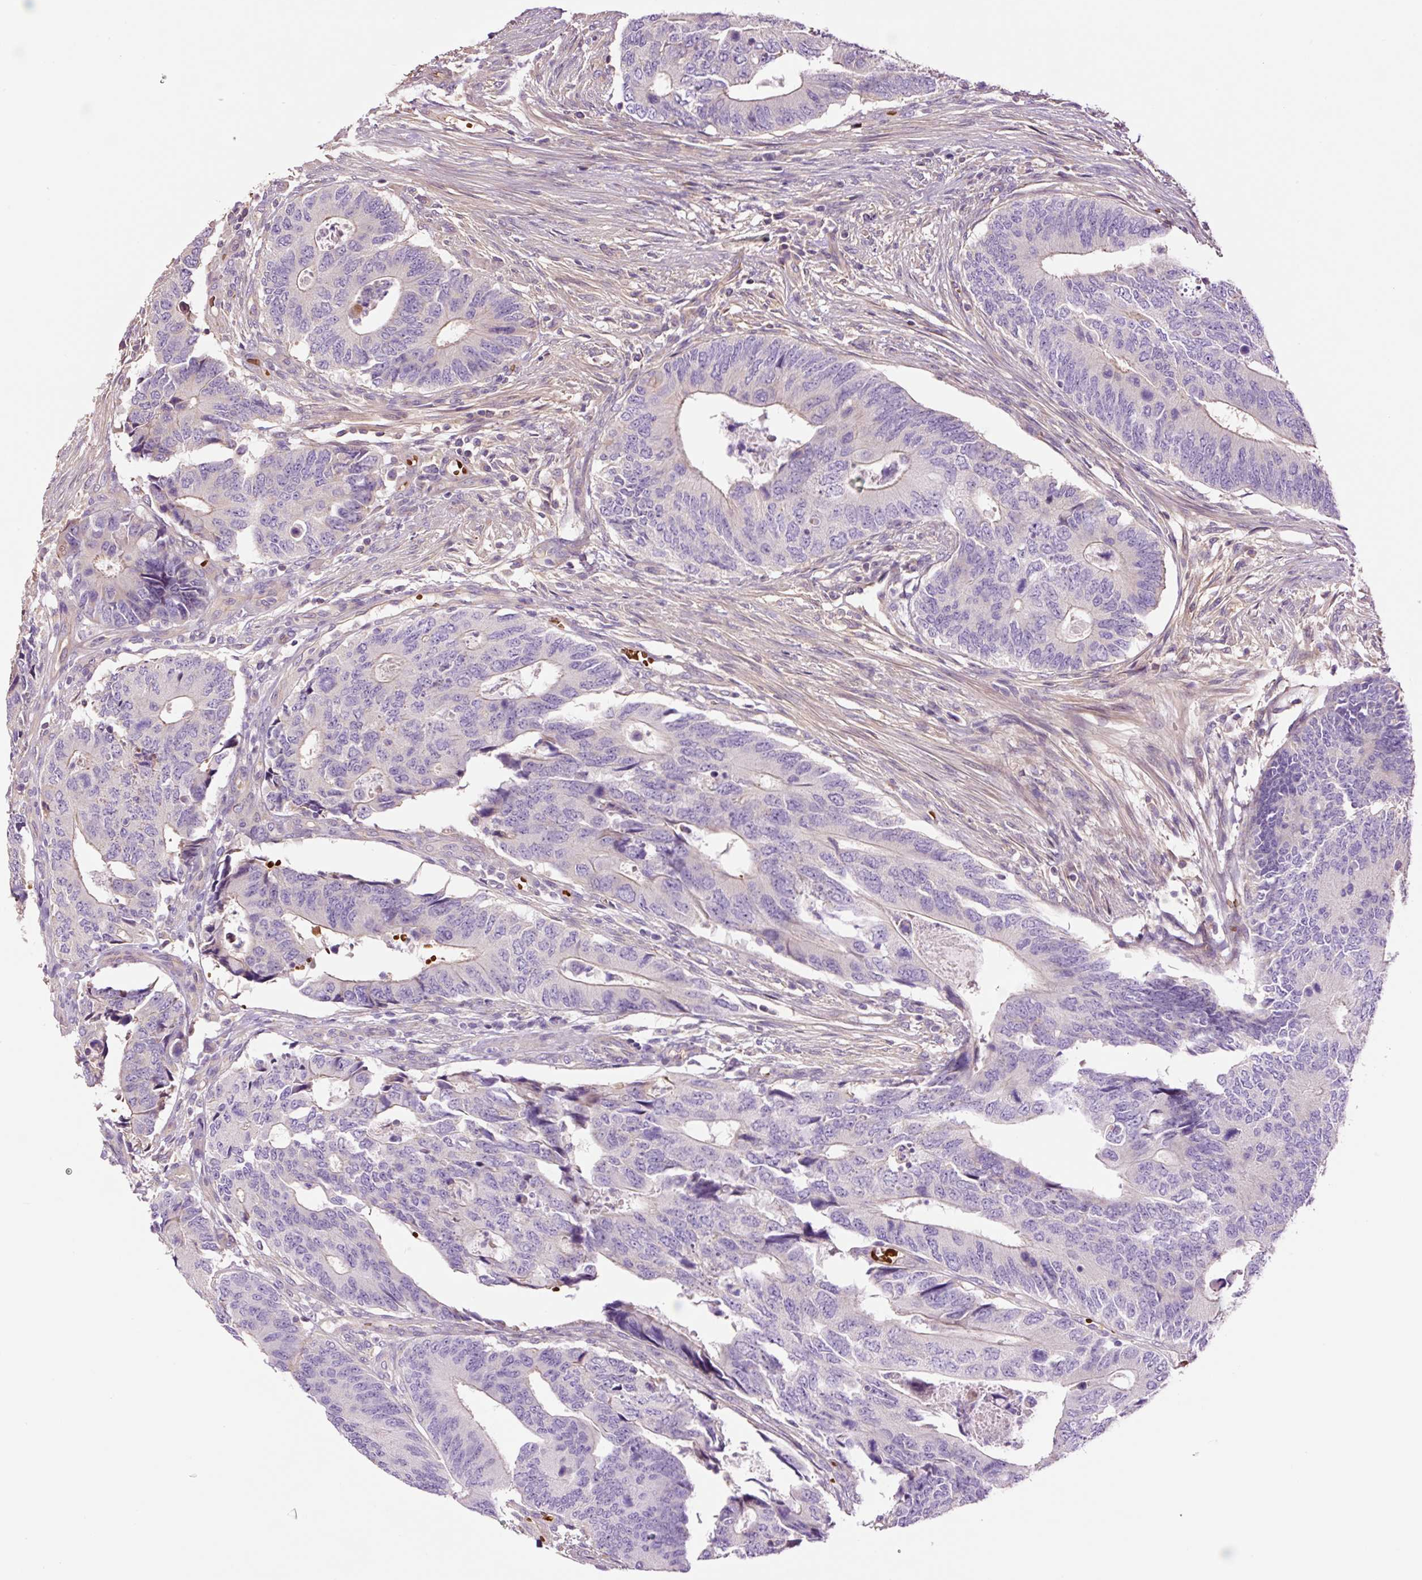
{"staining": {"intensity": "negative", "quantity": "none", "location": "none"}, "tissue": "colorectal cancer", "cell_type": "Tumor cells", "image_type": "cancer", "snomed": [{"axis": "morphology", "description": "Adenocarcinoma, NOS"}, {"axis": "topography", "description": "Colon"}], "caption": "A micrograph of human colorectal adenocarcinoma is negative for staining in tumor cells.", "gene": "TMEM235", "patient": {"sex": "male", "age": 87}}